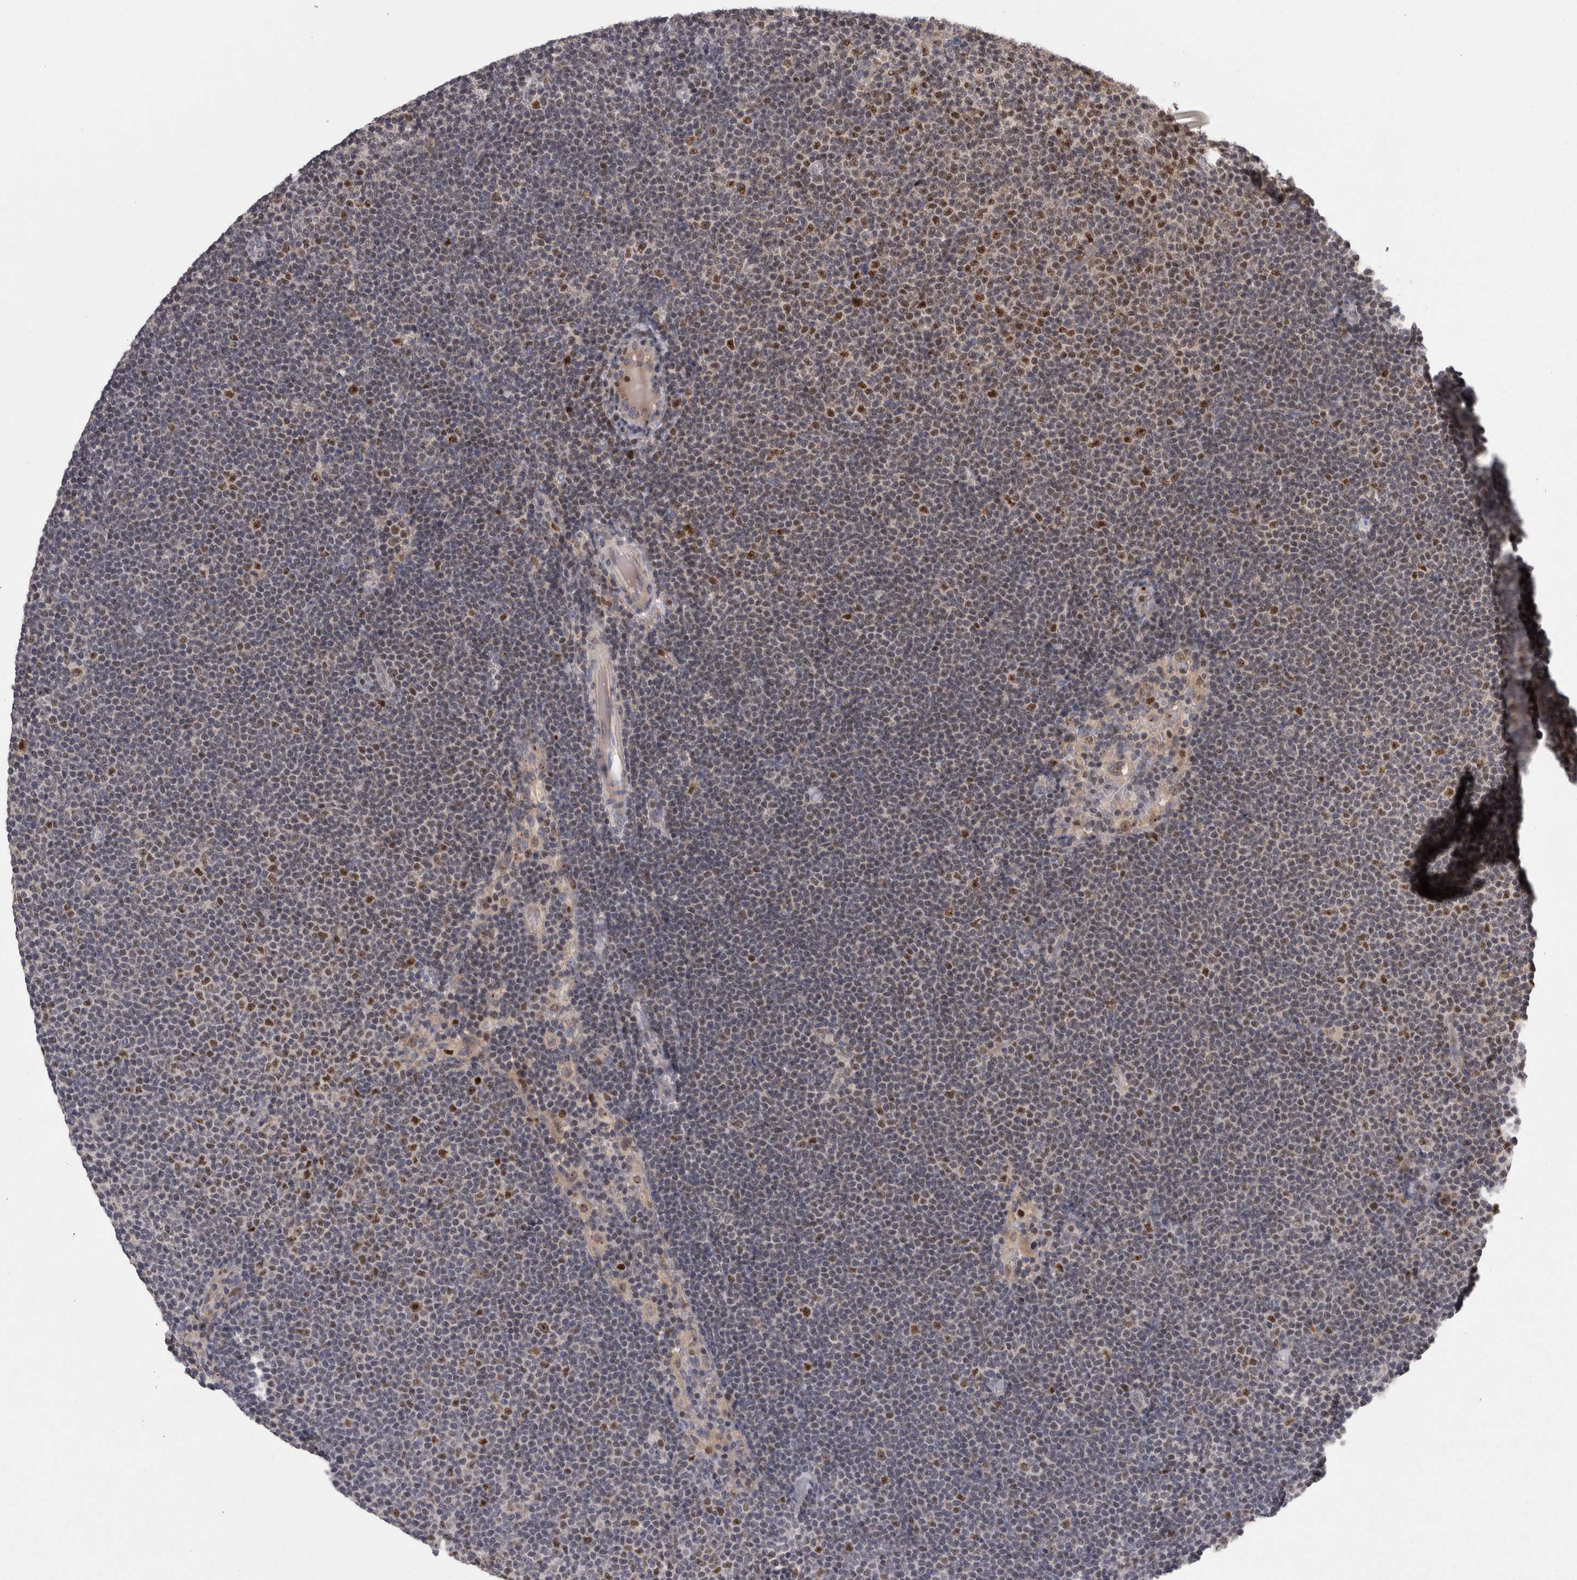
{"staining": {"intensity": "strong", "quantity": "<25%", "location": "nuclear"}, "tissue": "lymphoma", "cell_type": "Tumor cells", "image_type": "cancer", "snomed": [{"axis": "morphology", "description": "Malignant lymphoma, non-Hodgkin's type, Low grade"}, {"axis": "topography", "description": "Lymph node"}], "caption": "A medium amount of strong nuclear staining is appreciated in about <25% of tumor cells in malignant lymphoma, non-Hodgkin's type (low-grade) tissue.", "gene": "PCM1", "patient": {"sex": "female", "age": 53}}